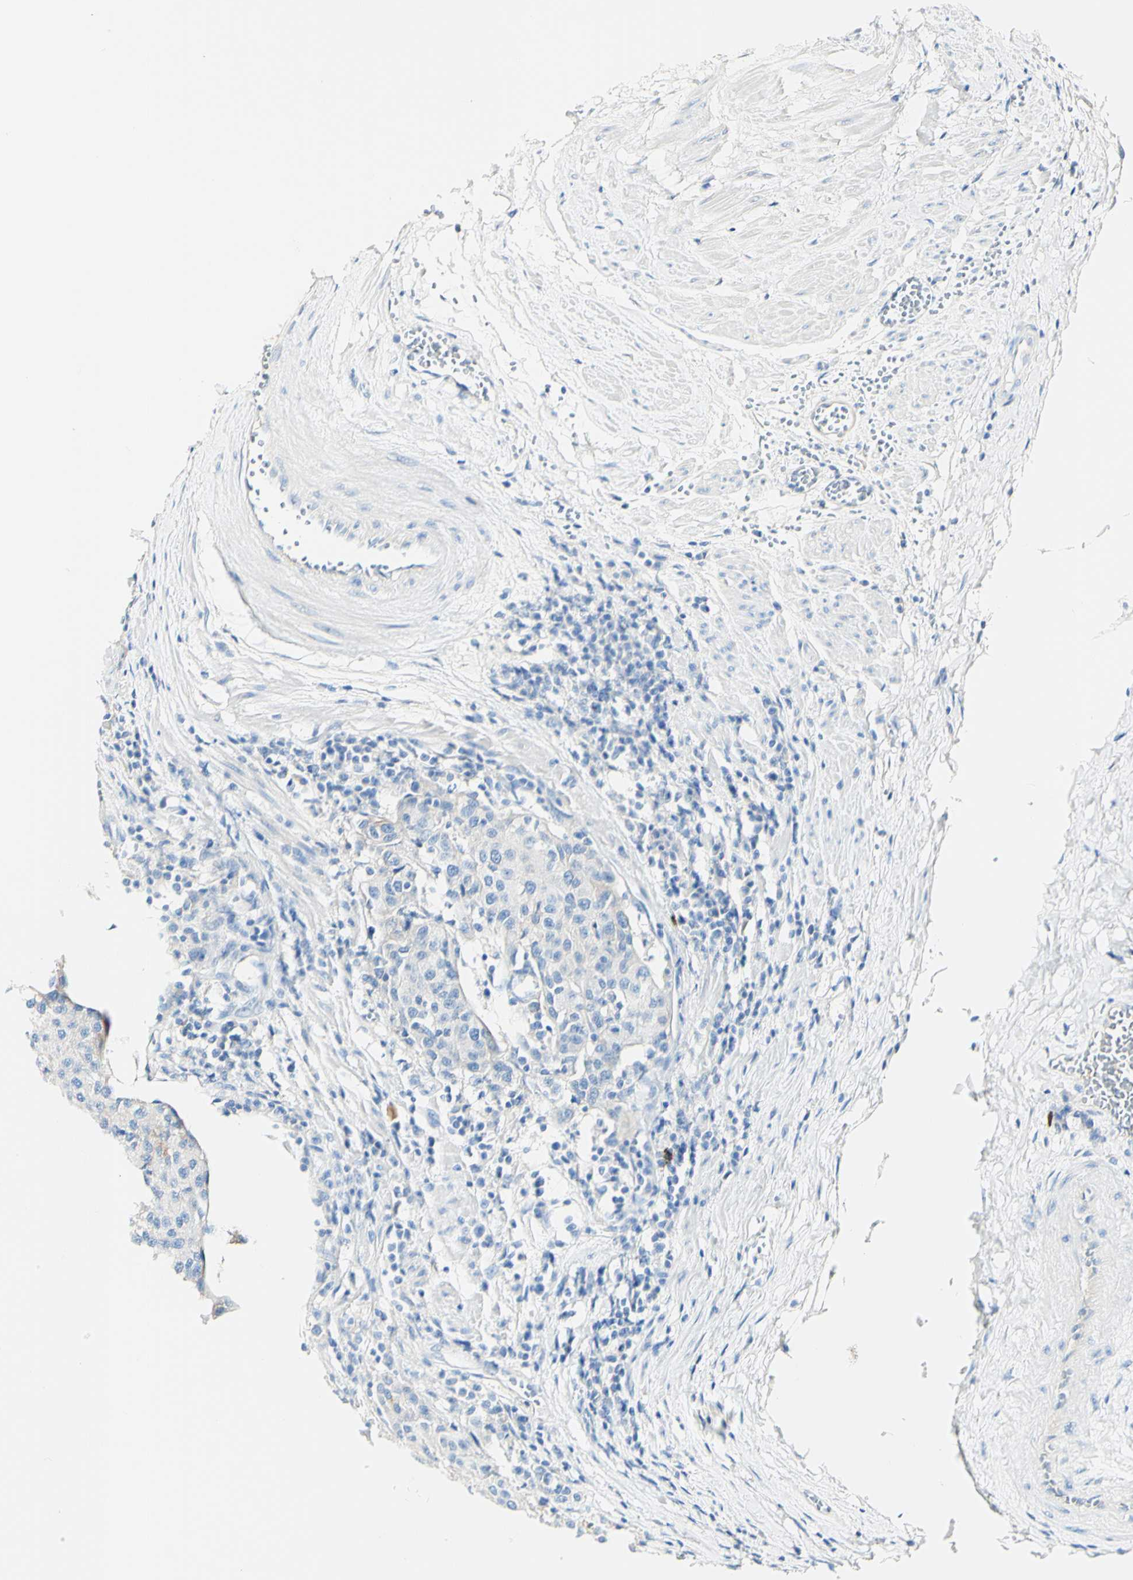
{"staining": {"intensity": "negative", "quantity": "none", "location": "none"}, "tissue": "urothelial cancer", "cell_type": "Tumor cells", "image_type": "cancer", "snomed": [{"axis": "morphology", "description": "Urothelial carcinoma, High grade"}, {"axis": "topography", "description": "Urinary bladder"}], "caption": "Immunohistochemistry micrograph of urothelial carcinoma (high-grade) stained for a protein (brown), which shows no staining in tumor cells.", "gene": "PIGR", "patient": {"sex": "female", "age": 85}}